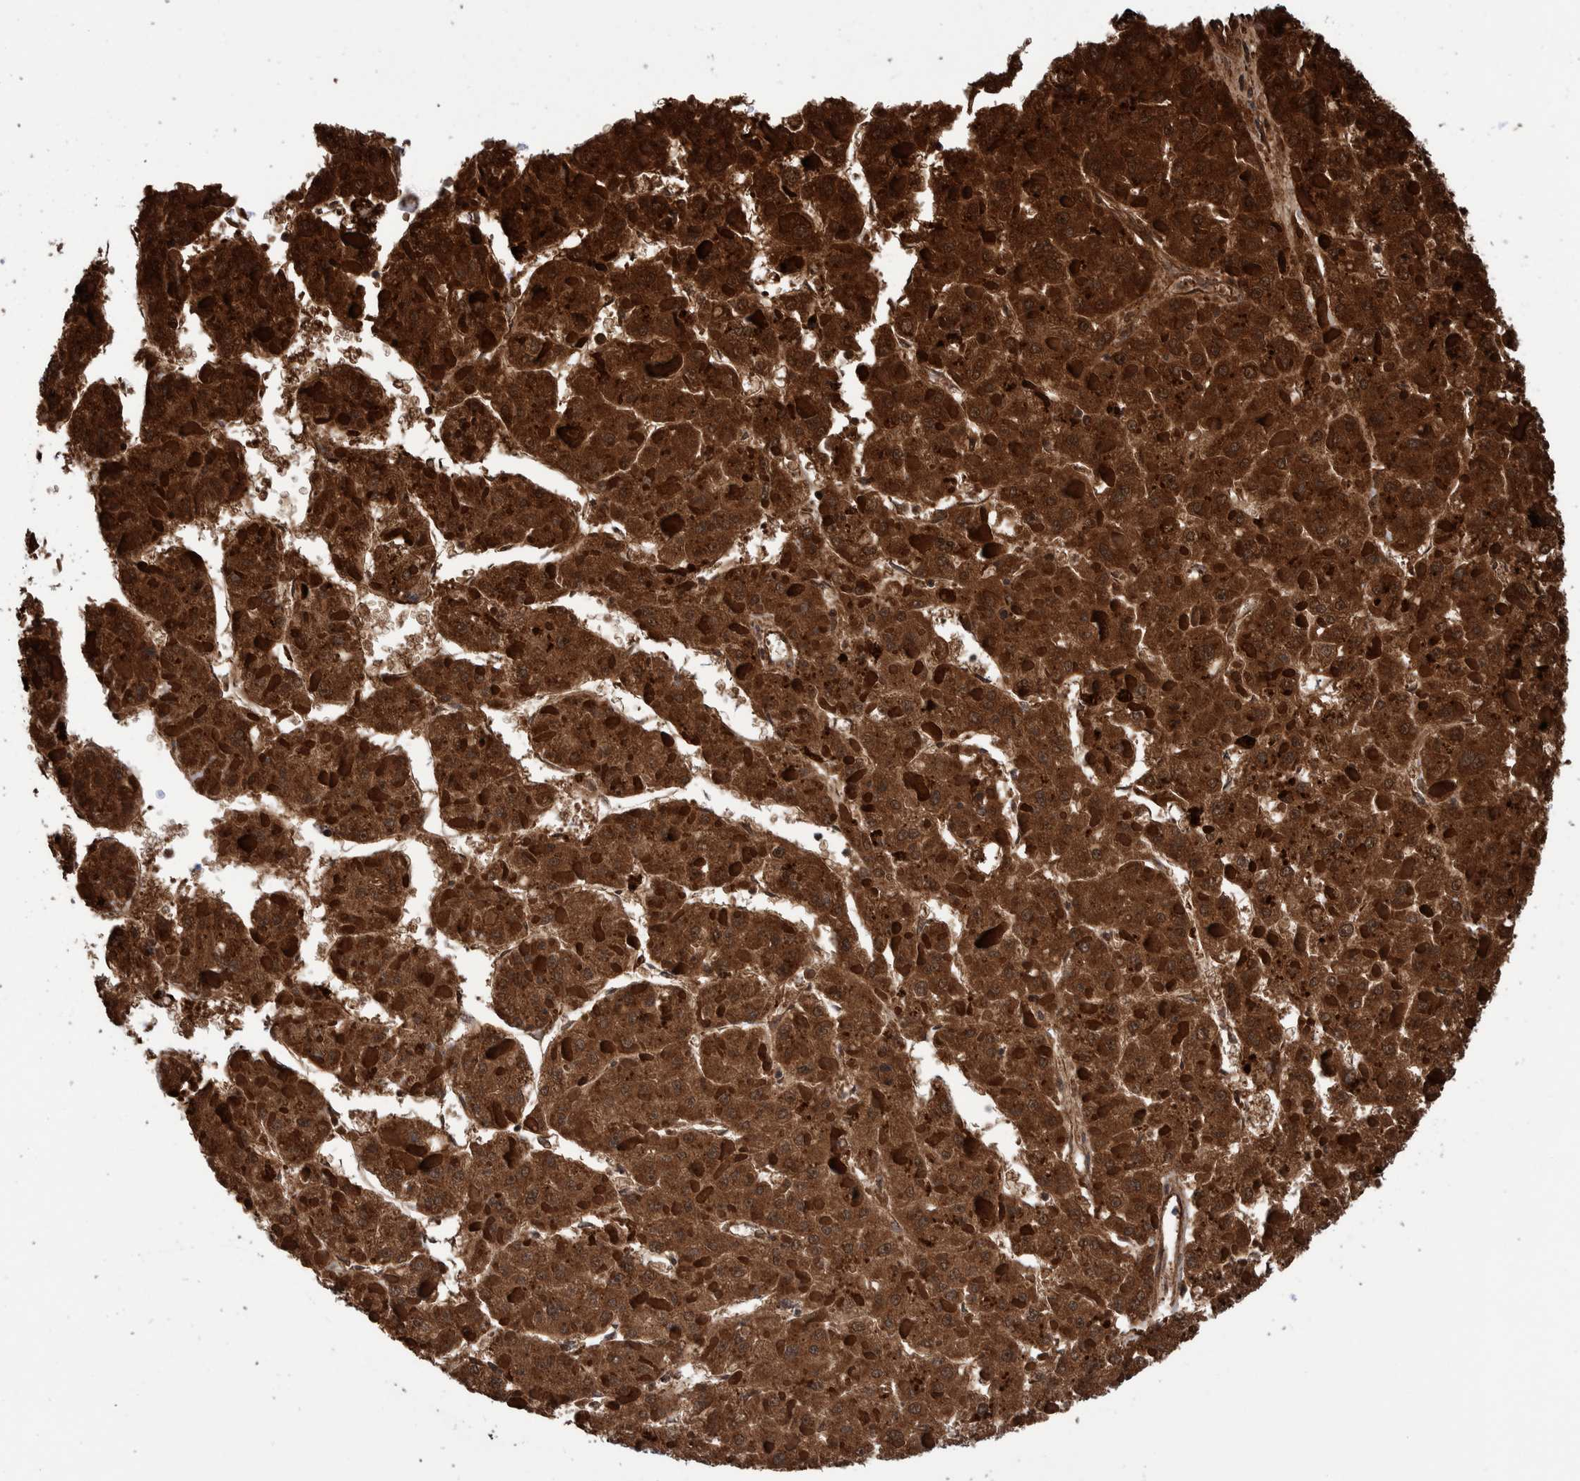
{"staining": {"intensity": "strong", "quantity": ">75%", "location": "cytoplasmic/membranous"}, "tissue": "liver cancer", "cell_type": "Tumor cells", "image_type": "cancer", "snomed": [{"axis": "morphology", "description": "Carcinoma, Hepatocellular, NOS"}, {"axis": "topography", "description": "Liver"}], "caption": "Approximately >75% of tumor cells in human liver cancer (hepatocellular carcinoma) demonstrate strong cytoplasmic/membranous protein positivity as visualized by brown immunohistochemical staining.", "gene": "DECR1", "patient": {"sex": "female", "age": 73}}